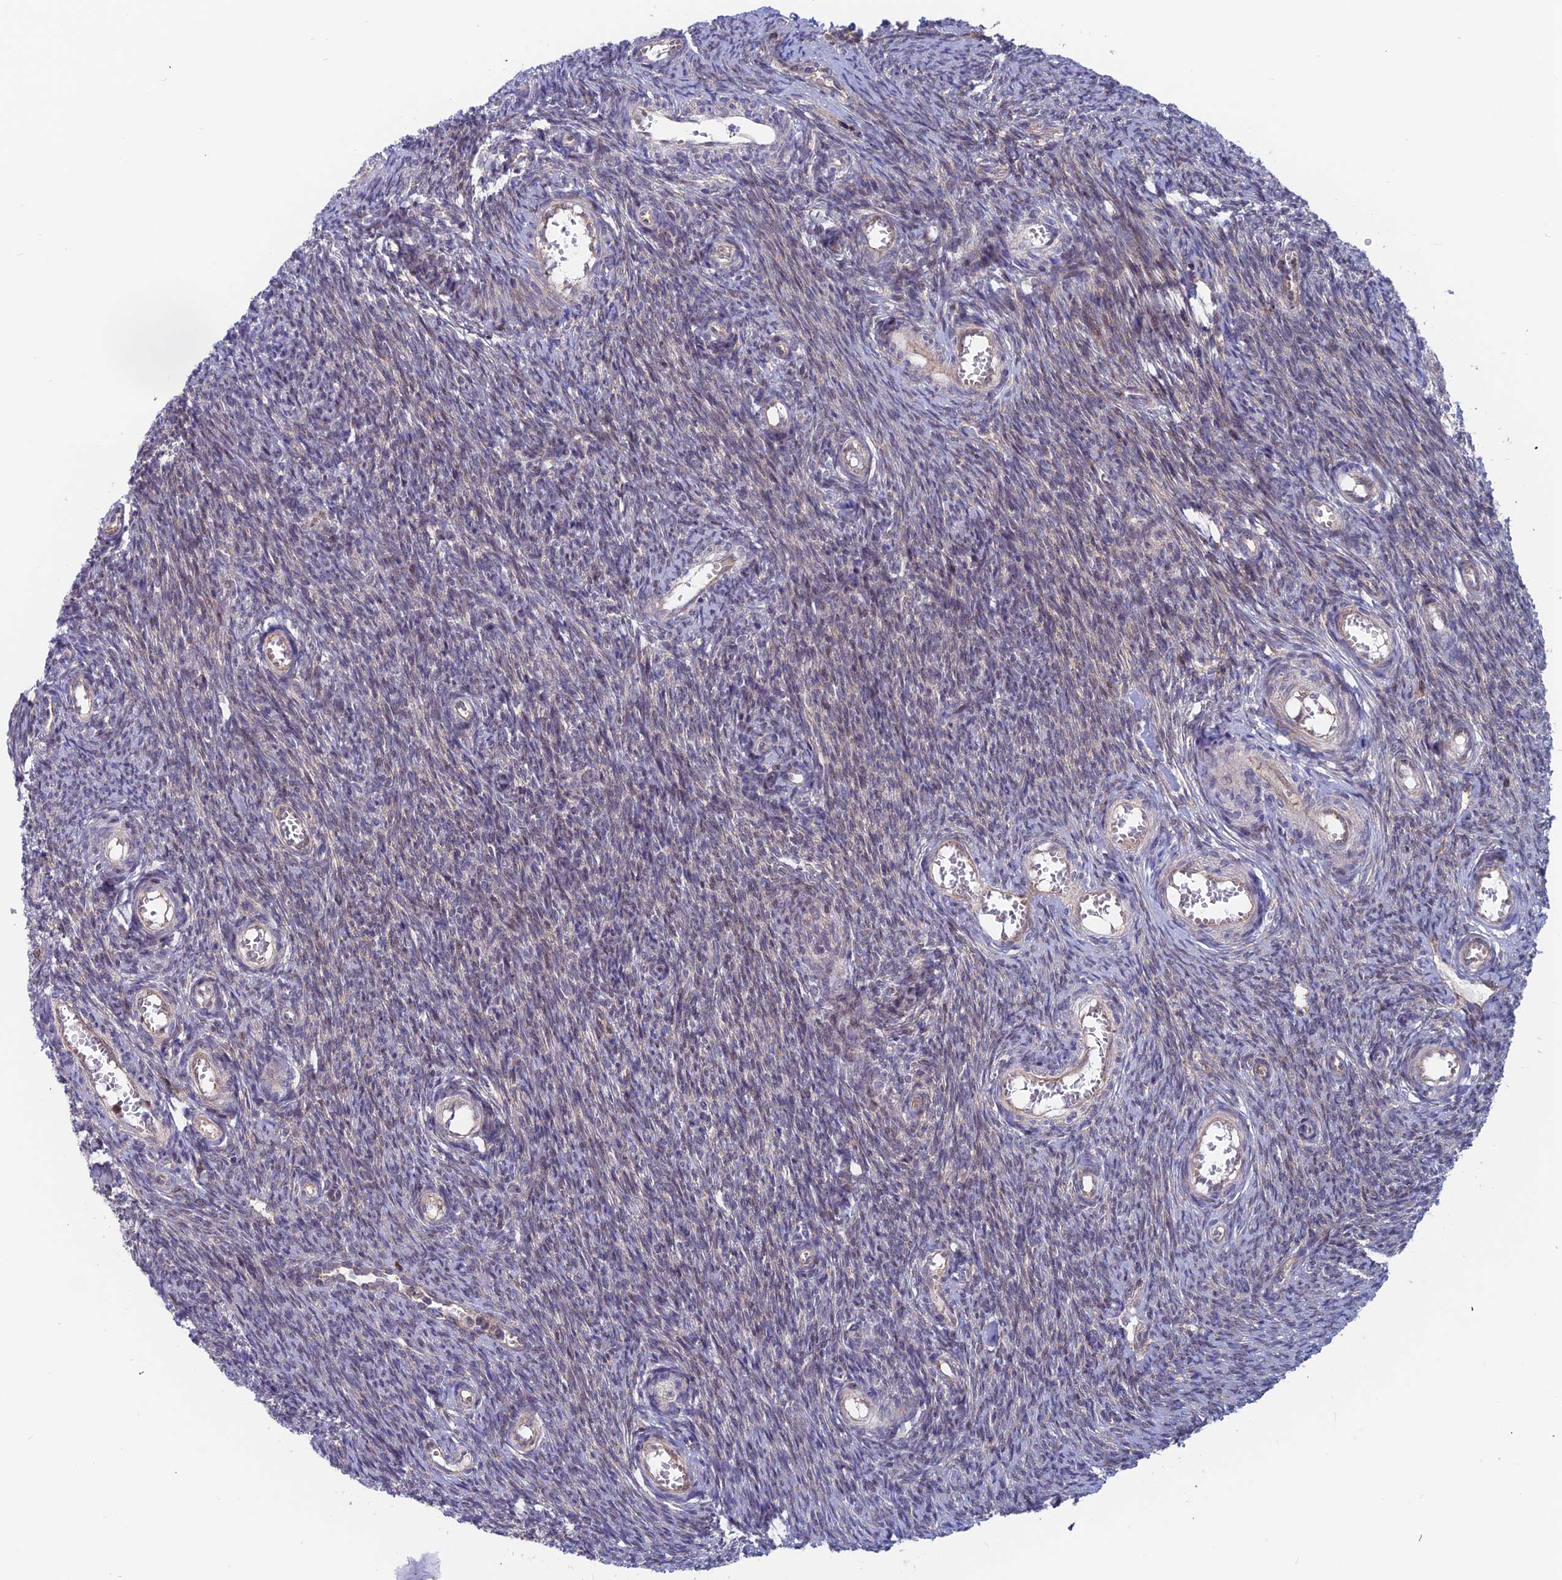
{"staining": {"intensity": "weak", "quantity": "<25%", "location": "cytoplasmic/membranous"}, "tissue": "ovary", "cell_type": "Ovarian stroma cells", "image_type": "normal", "snomed": [{"axis": "morphology", "description": "Normal tissue, NOS"}, {"axis": "topography", "description": "Ovary"}], "caption": "Immunohistochemistry photomicrograph of benign ovary stained for a protein (brown), which displays no expression in ovarian stroma cells.", "gene": "IGBP1", "patient": {"sex": "female", "age": 44}}